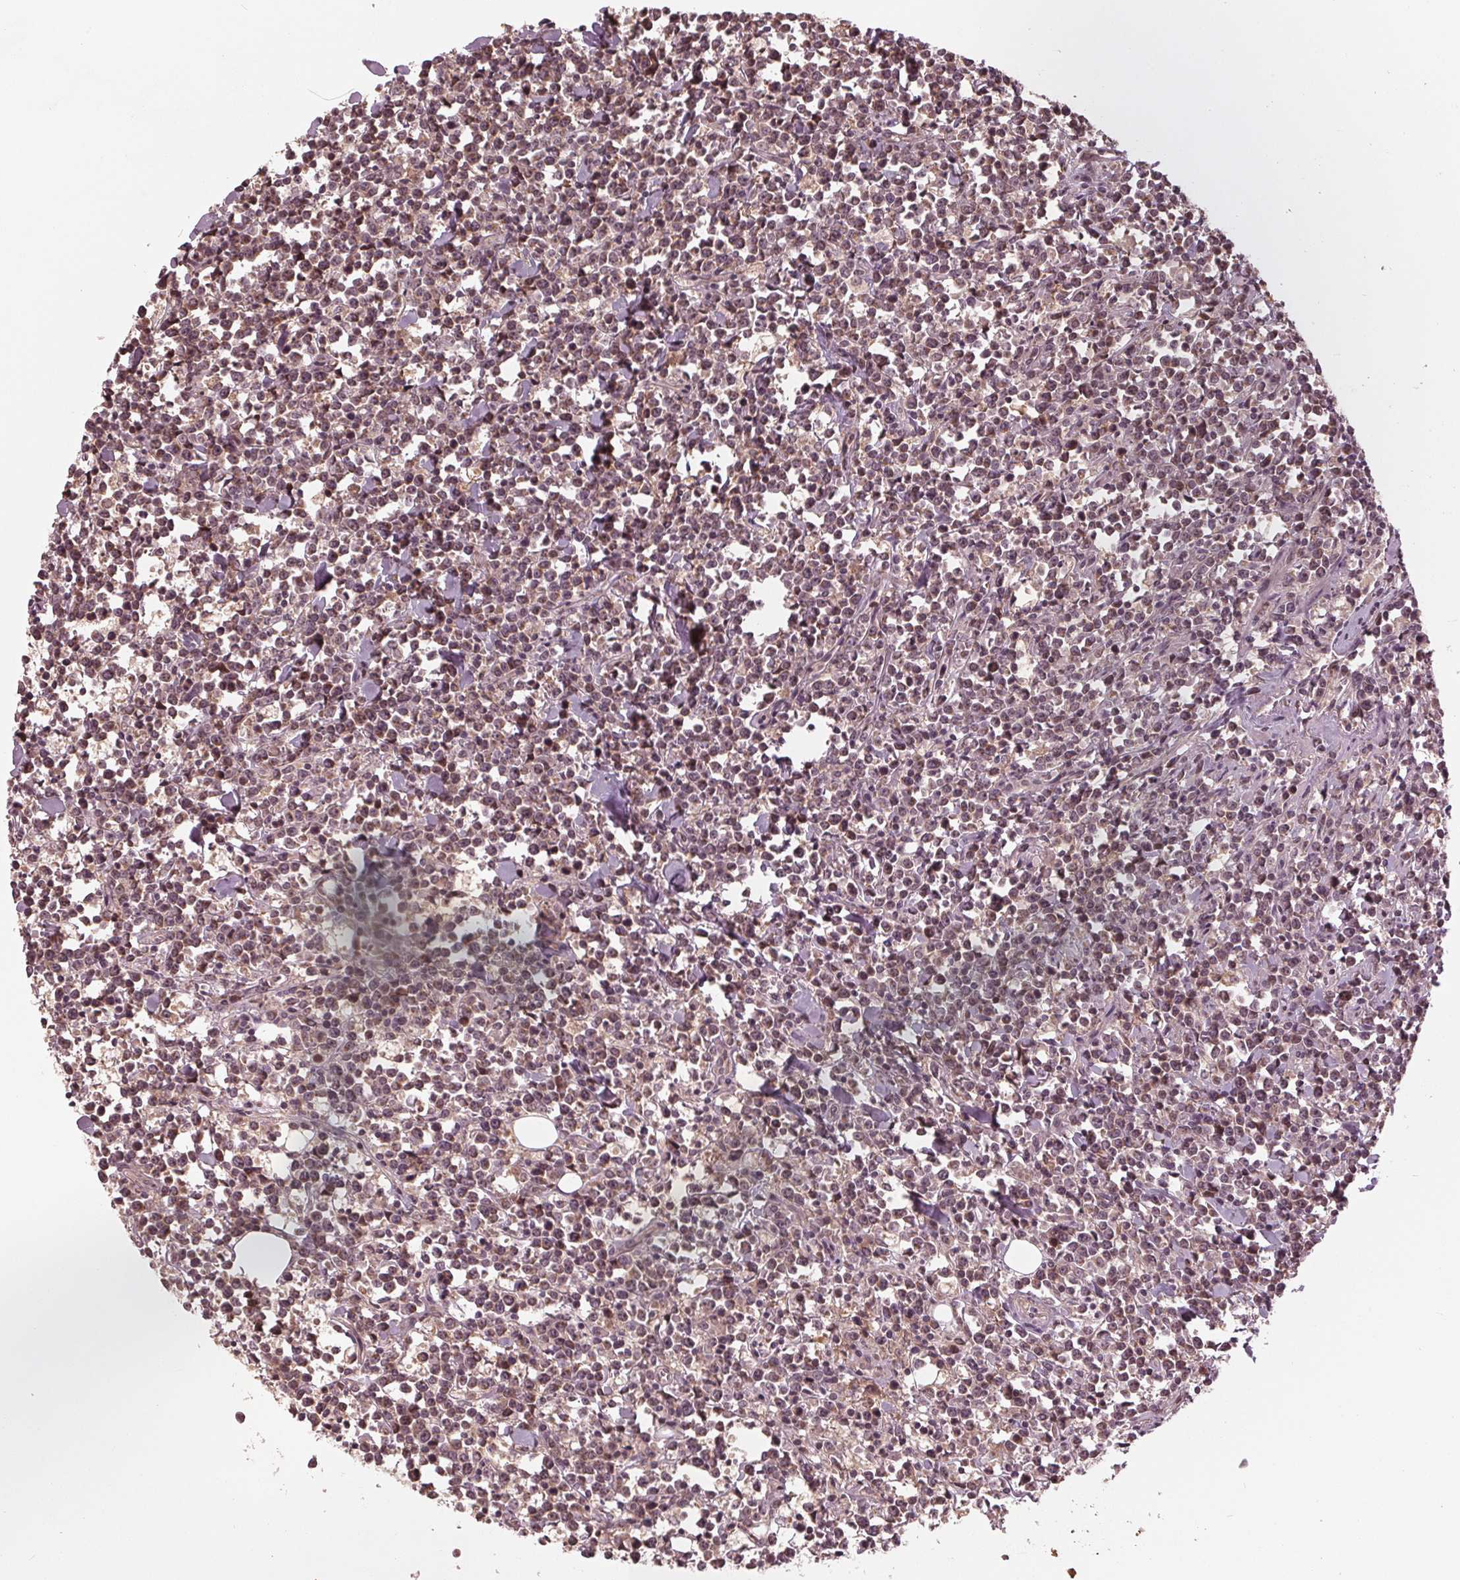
{"staining": {"intensity": "weak", "quantity": ">75%", "location": "cytoplasmic/membranous,nuclear"}, "tissue": "lymphoma", "cell_type": "Tumor cells", "image_type": "cancer", "snomed": [{"axis": "morphology", "description": "Malignant lymphoma, non-Hodgkin's type, High grade"}, {"axis": "topography", "description": "Small intestine"}], "caption": "High-power microscopy captured an immunohistochemistry (IHC) photomicrograph of lymphoma, revealing weak cytoplasmic/membranous and nuclear expression in approximately >75% of tumor cells.", "gene": "ZNF471", "patient": {"sex": "female", "age": 56}}